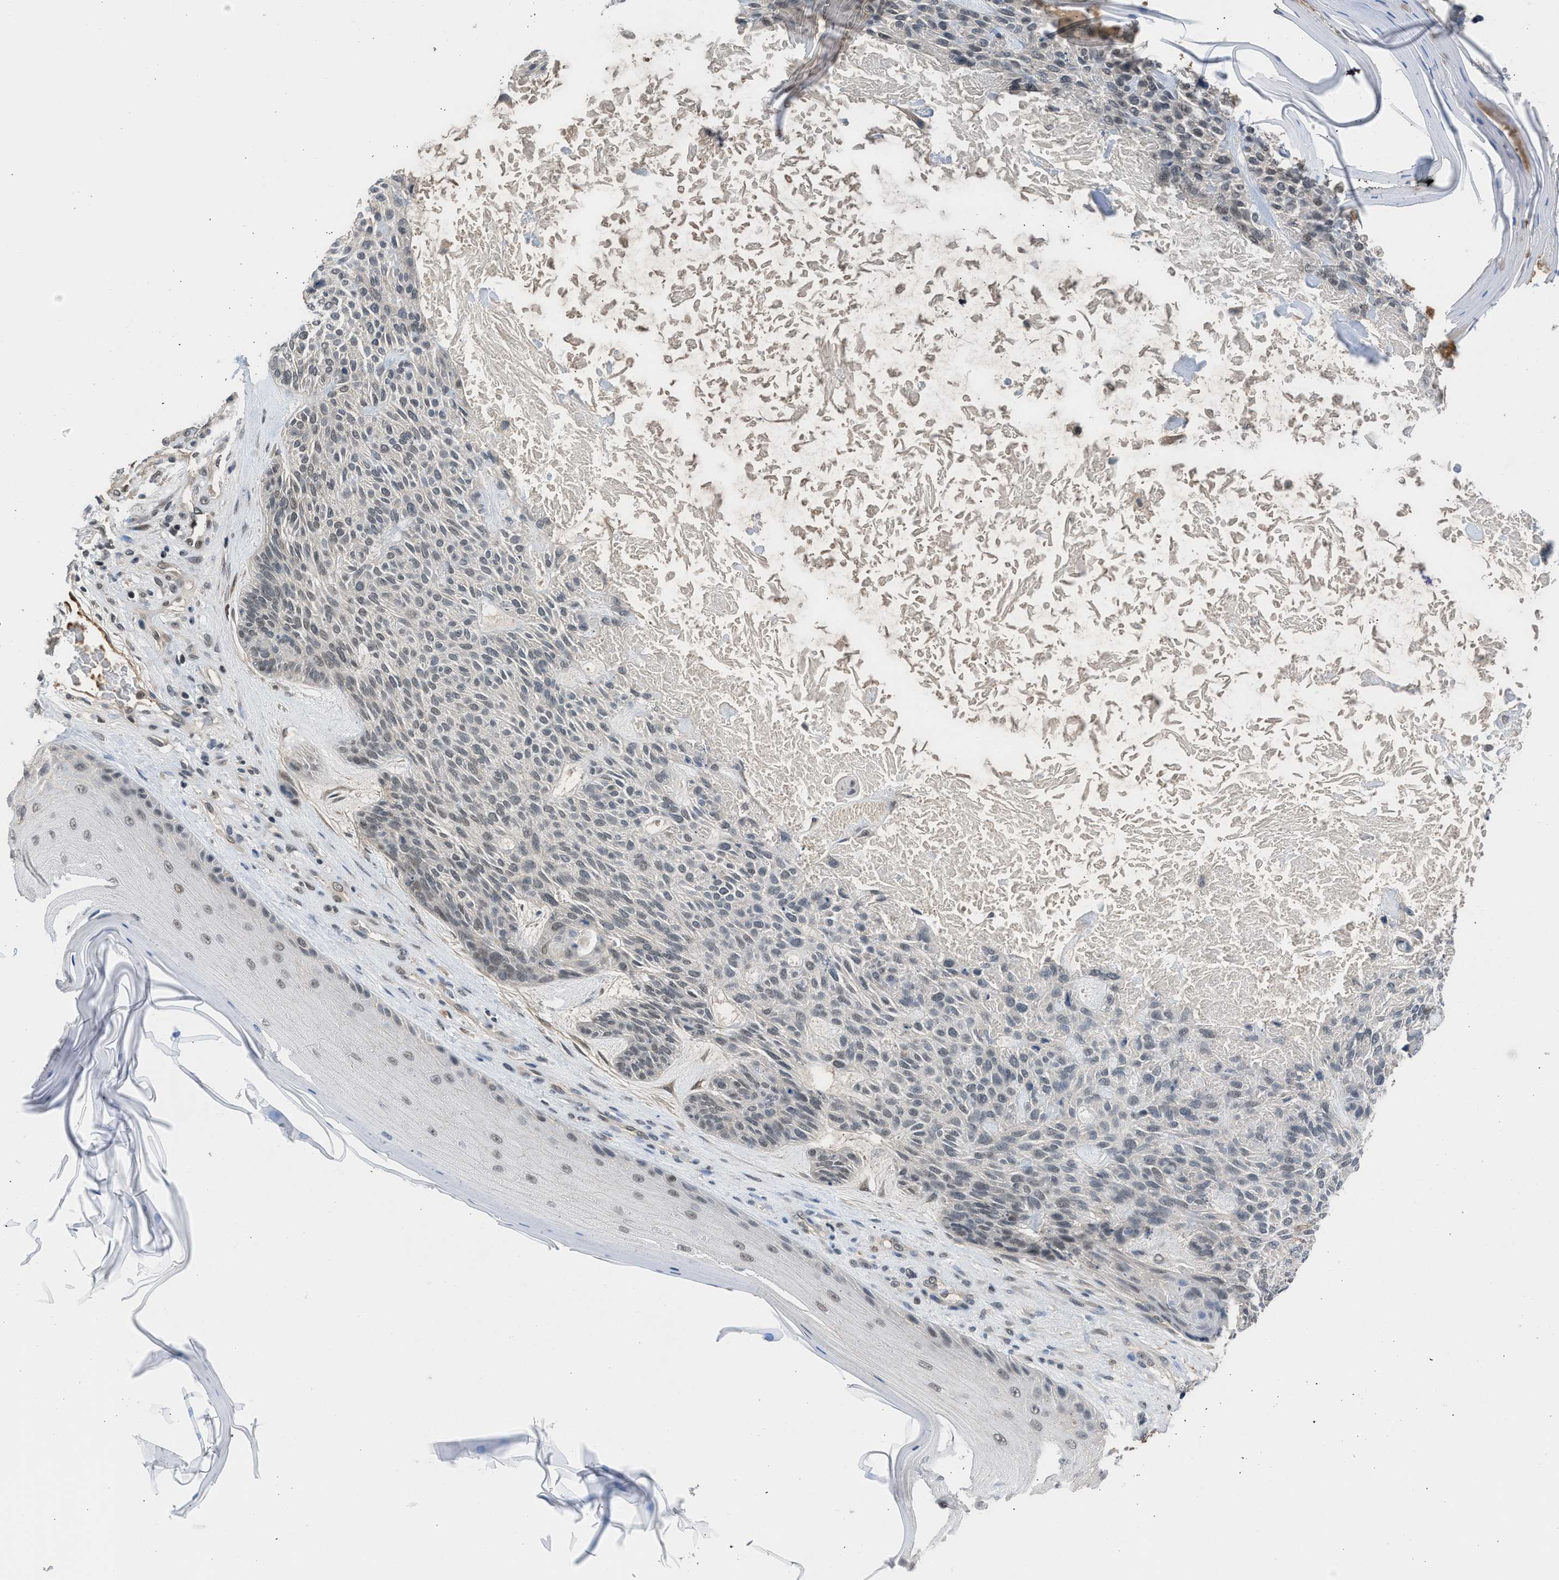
{"staining": {"intensity": "weak", "quantity": "25%-75%", "location": "nuclear"}, "tissue": "skin cancer", "cell_type": "Tumor cells", "image_type": "cancer", "snomed": [{"axis": "morphology", "description": "Basal cell carcinoma"}, {"axis": "topography", "description": "Skin"}], "caption": "Skin cancer stained with a protein marker exhibits weak staining in tumor cells.", "gene": "TERF2IP", "patient": {"sex": "male", "age": 55}}